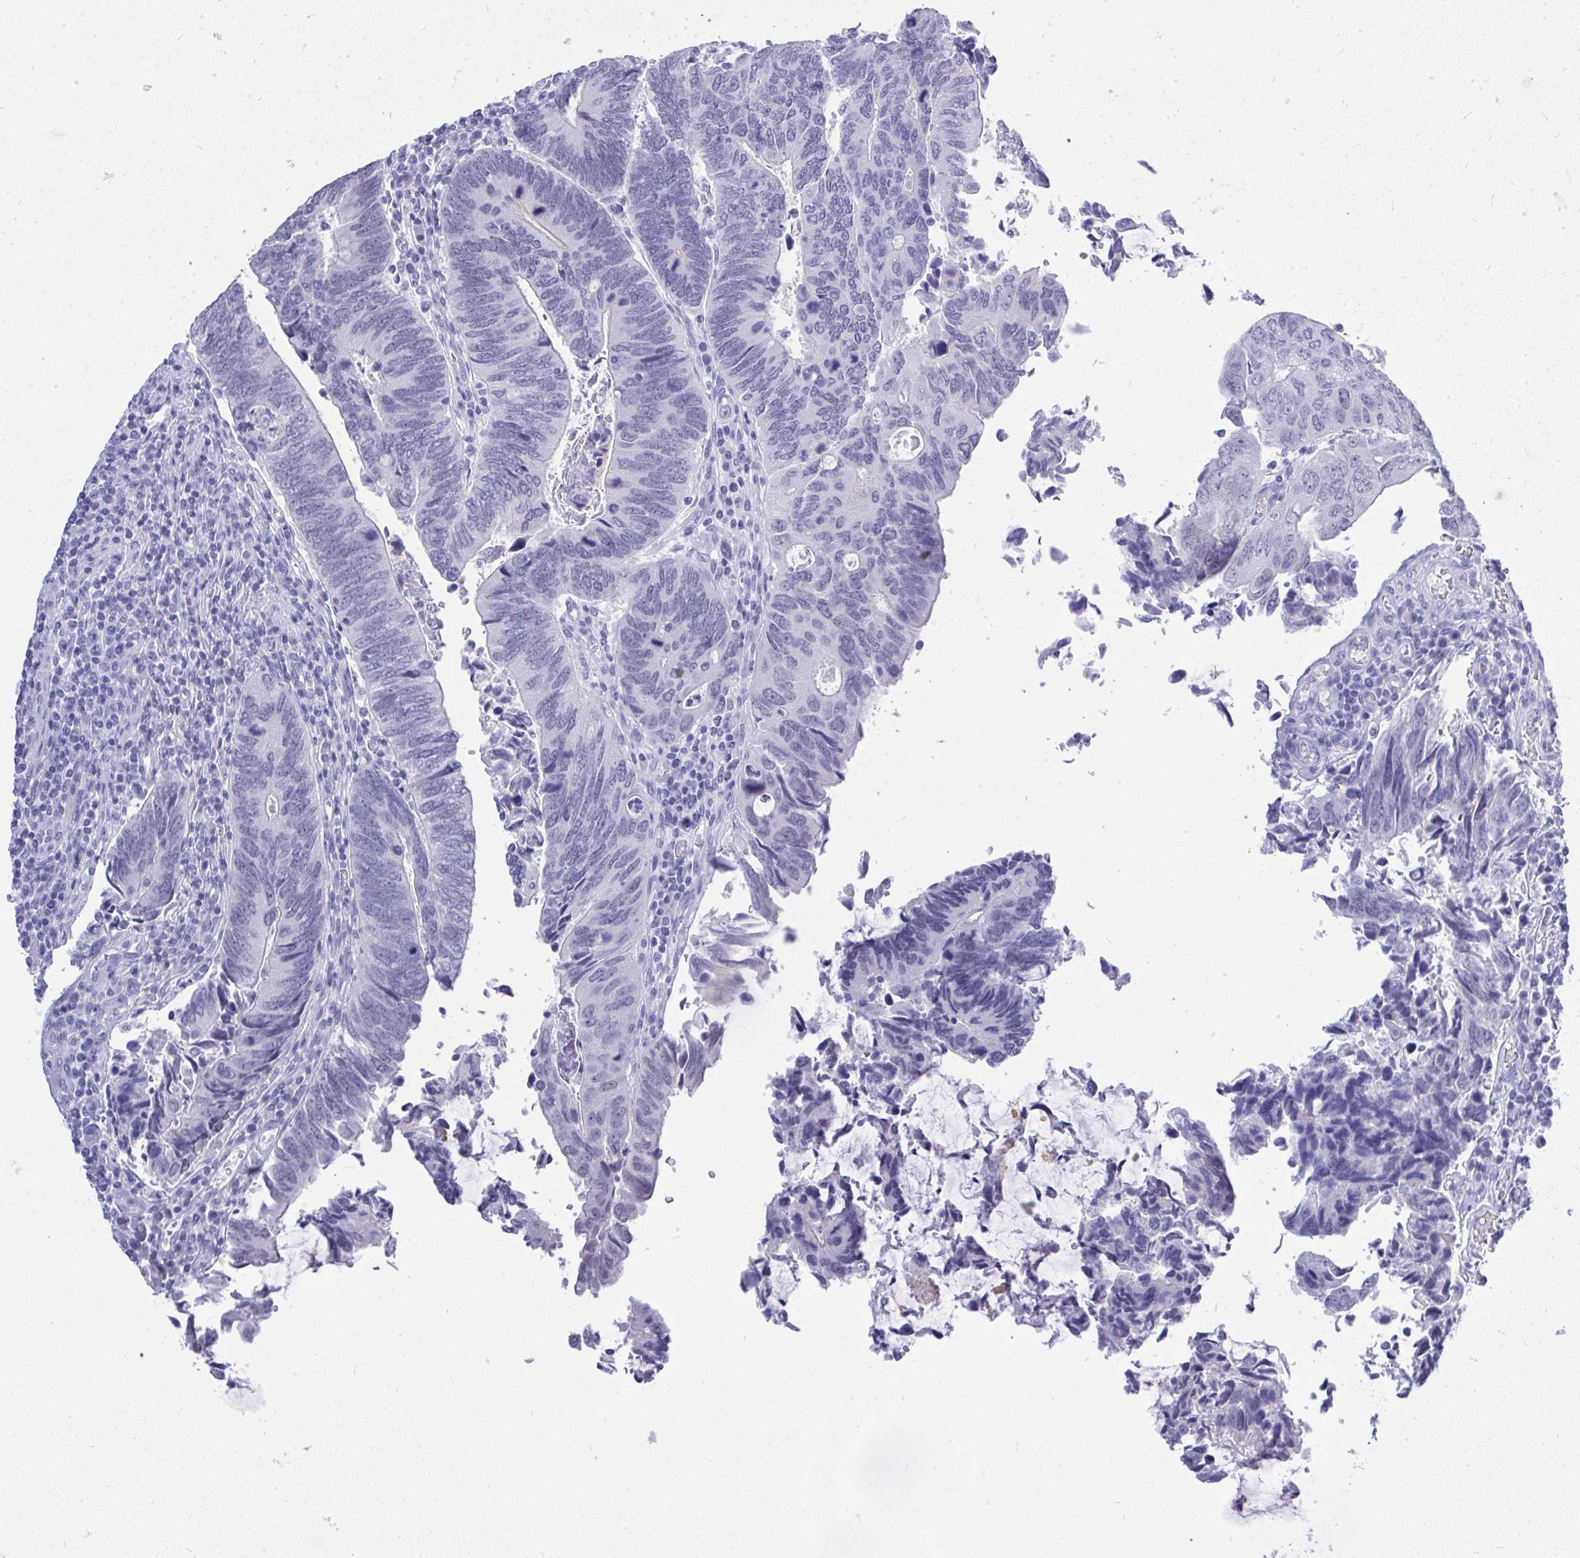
{"staining": {"intensity": "negative", "quantity": "none", "location": "none"}, "tissue": "colorectal cancer", "cell_type": "Tumor cells", "image_type": "cancer", "snomed": [{"axis": "morphology", "description": "Adenocarcinoma, NOS"}, {"axis": "topography", "description": "Colon"}], "caption": "Human adenocarcinoma (colorectal) stained for a protein using IHC displays no positivity in tumor cells.", "gene": "MS4A12", "patient": {"sex": "male", "age": 87}}